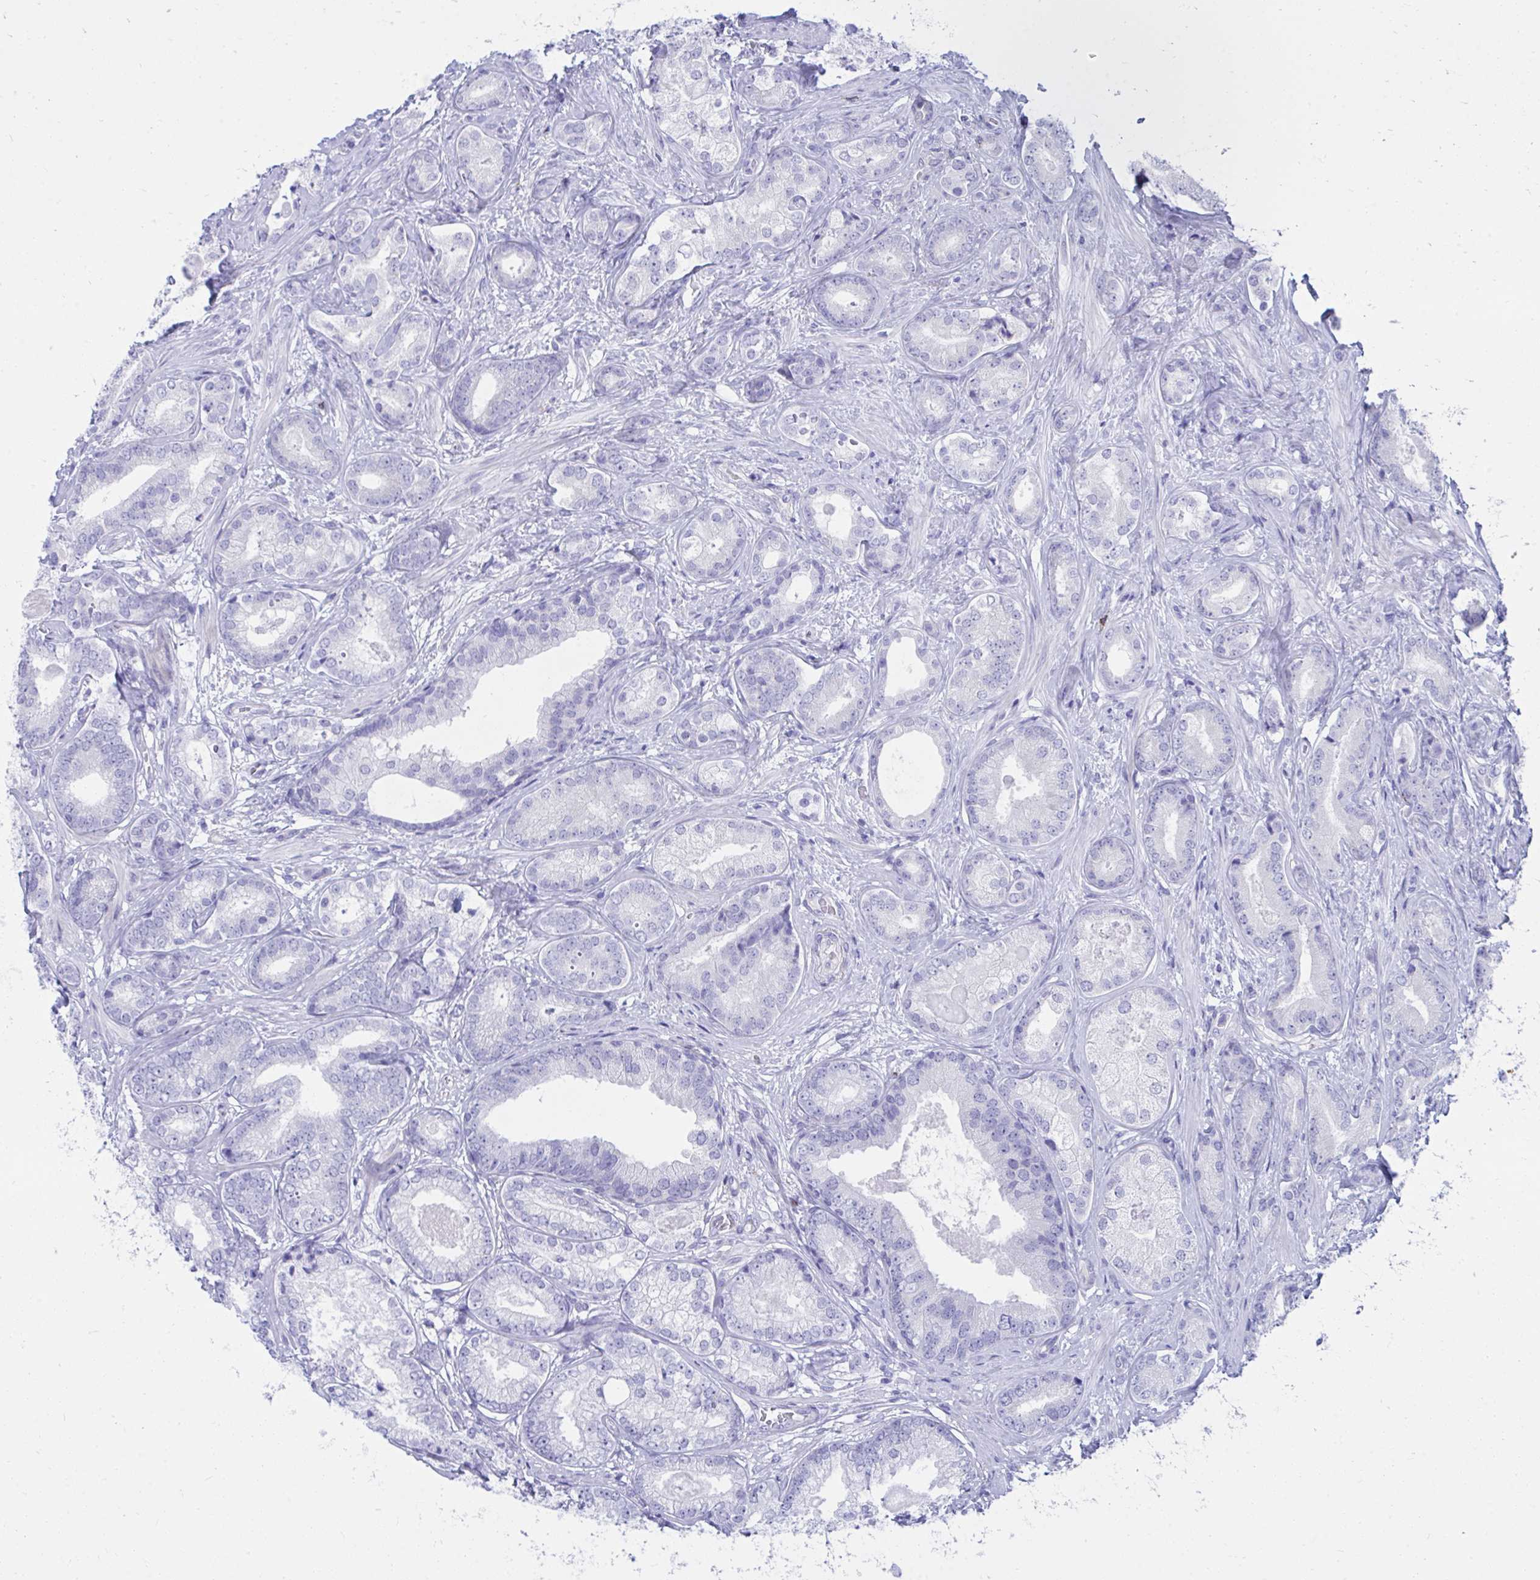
{"staining": {"intensity": "negative", "quantity": "none", "location": "none"}, "tissue": "prostate cancer", "cell_type": "Tumor cells", "image_type": "cancer", "snomed": [{"axis": "morphology", "description": "Adenocarcinoma, High grade"}, {"axis": "topography", "description": "Prostate"}], "caption": "Micrograph shows no significant protein staining in tumor cells of adenocarcinoma (high-grade) (prostate). (Brightfield microscopy of DAB immunohistochemistry at high magnification).", "gene": "SHISA8", "patient": {"sex": "male", "age": 62}}